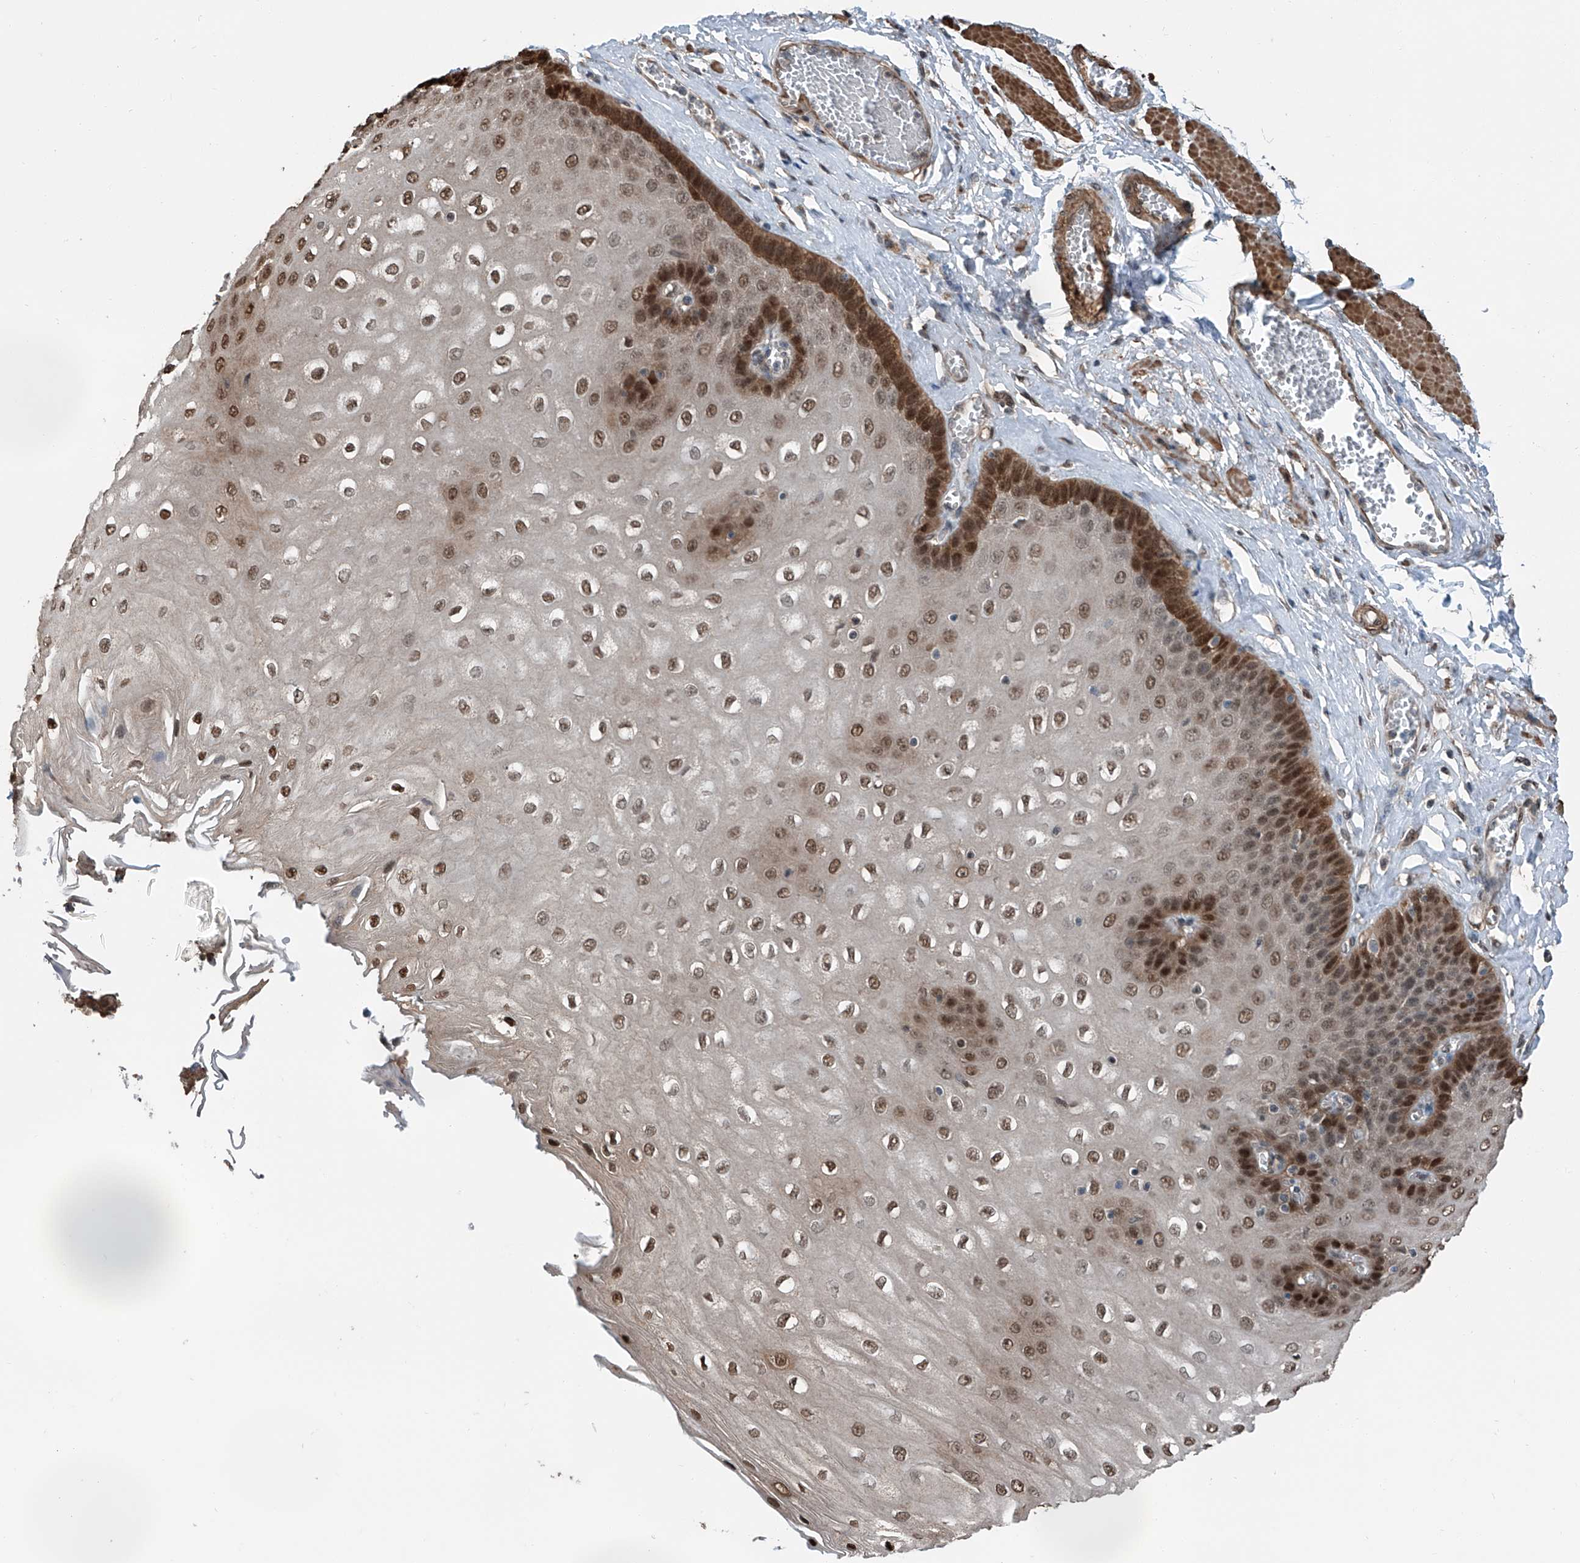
{"staining": {"intensity": "strong", "quantity": ">75%", "location": "cytoplasmic/membranous,nuclear"}, "tissue": "esophagus", "cell_type": "Squamous epithelial cells", "image_type": "normal", "snomed": [{"axis": "morphology", "description": "Normal tissue, NOS"}, {"axis": "topography", "description": "Esophagus"}], "caption": "Immunohistochemical staining of benign esophagus displays high levels of strong cytoplasmic/membranous,nuclear staining in about >75% of squamous epithelial cells.", "gene": "HSPA6", "patient": {"sex": "male", "age": 60}}